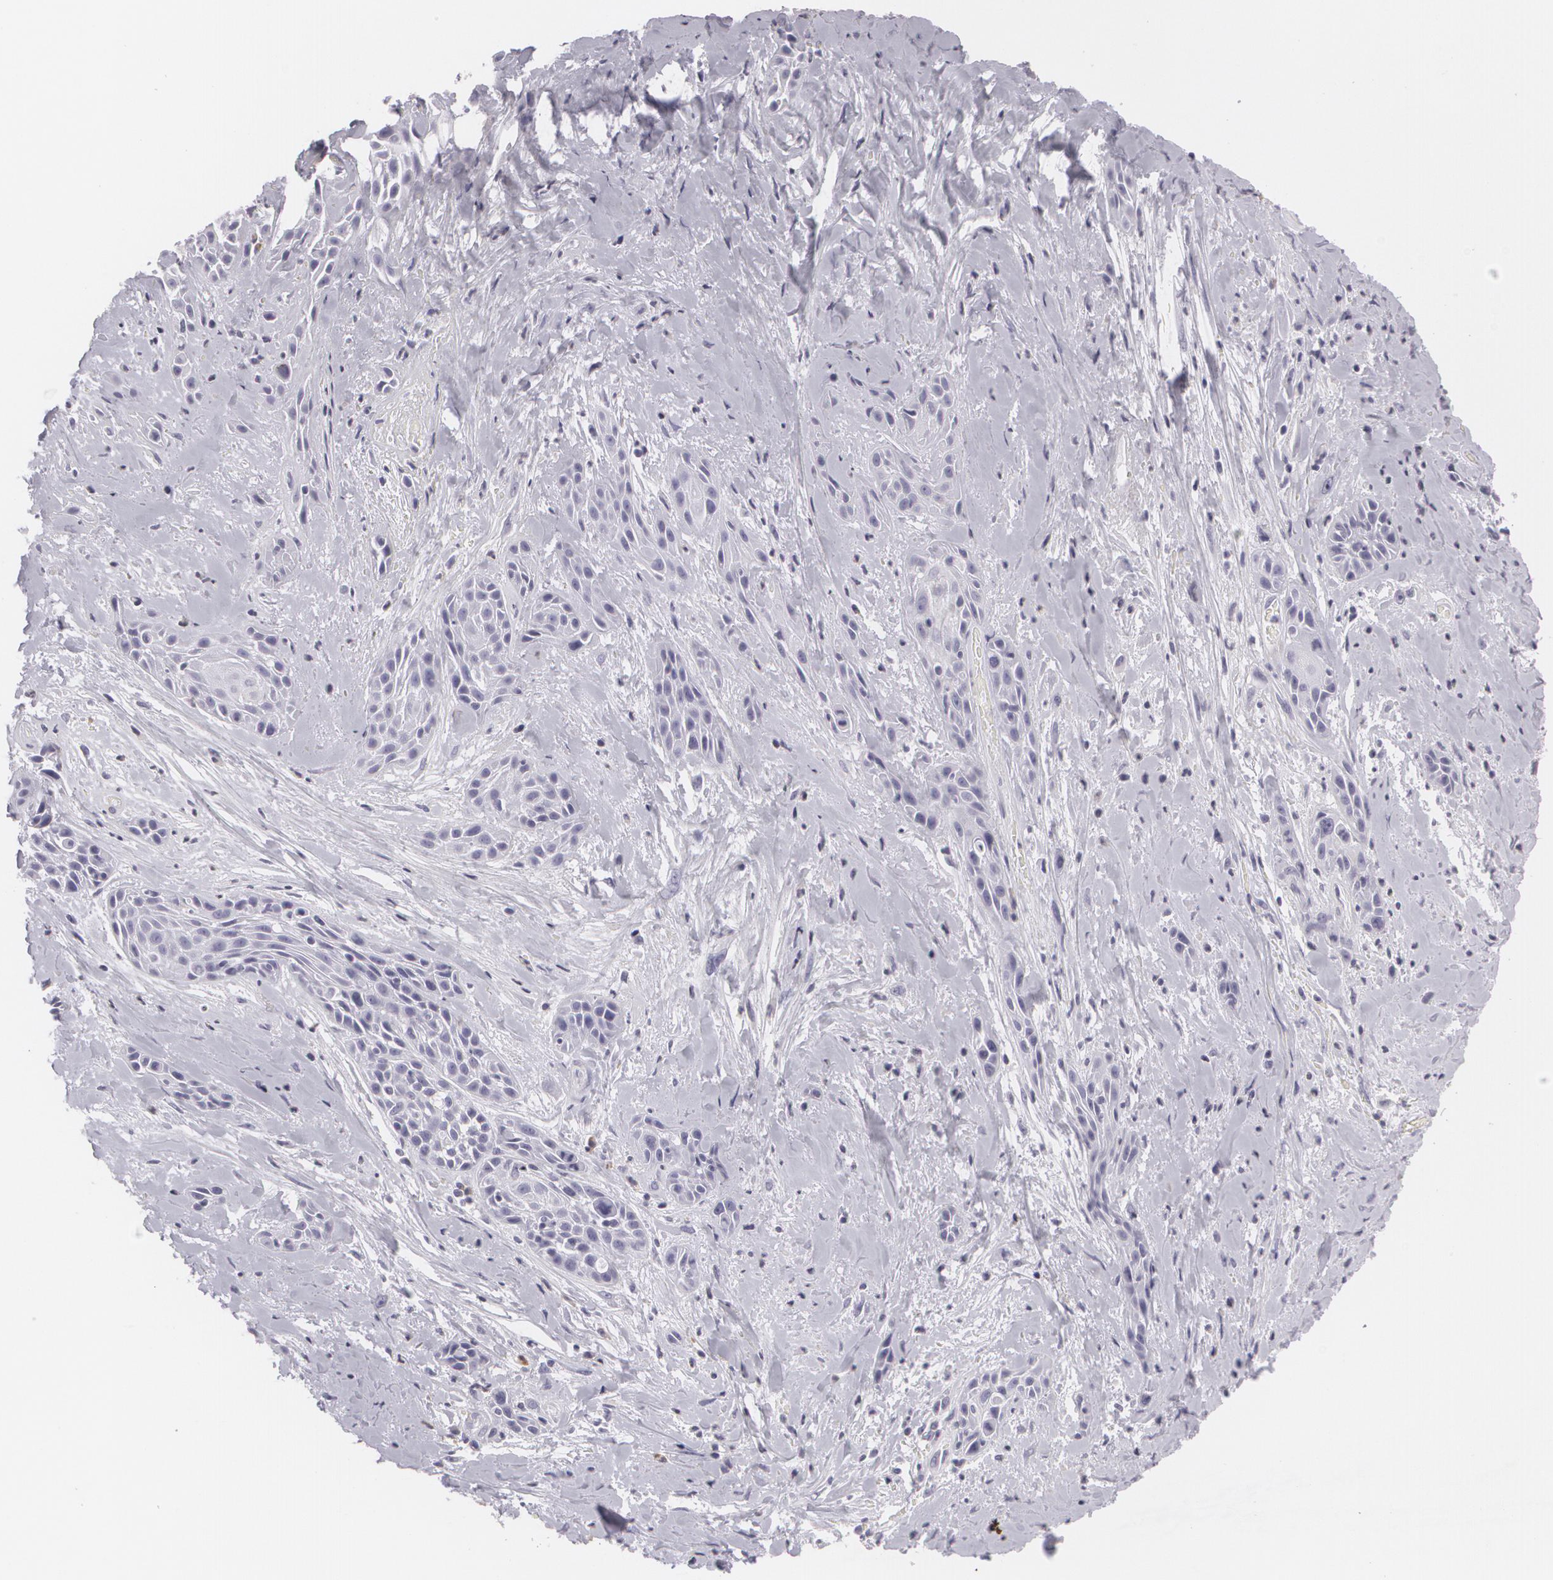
{"staining": {"intensity": "negative", "quantity": "none", "location": "none"}, "tissue": "skin cancer", "cell_type": "Tumor cells", "image_type": "cancer", "snomed": [{"axis": "morphology", "description": "Squamous cell carcinoma, NOS"}, {"axis": "topography", "description": "Skin"}, {"axis": "topography", "description": "Anal"}], "caption": "Tumor cells show no significant protein staining in skin squamous cell carcinoma. (Immunohistochemistry, brightfield microscopy, high magnification).", "gene": "MAP2", "patient": {"sex": "male", "age": 64}}